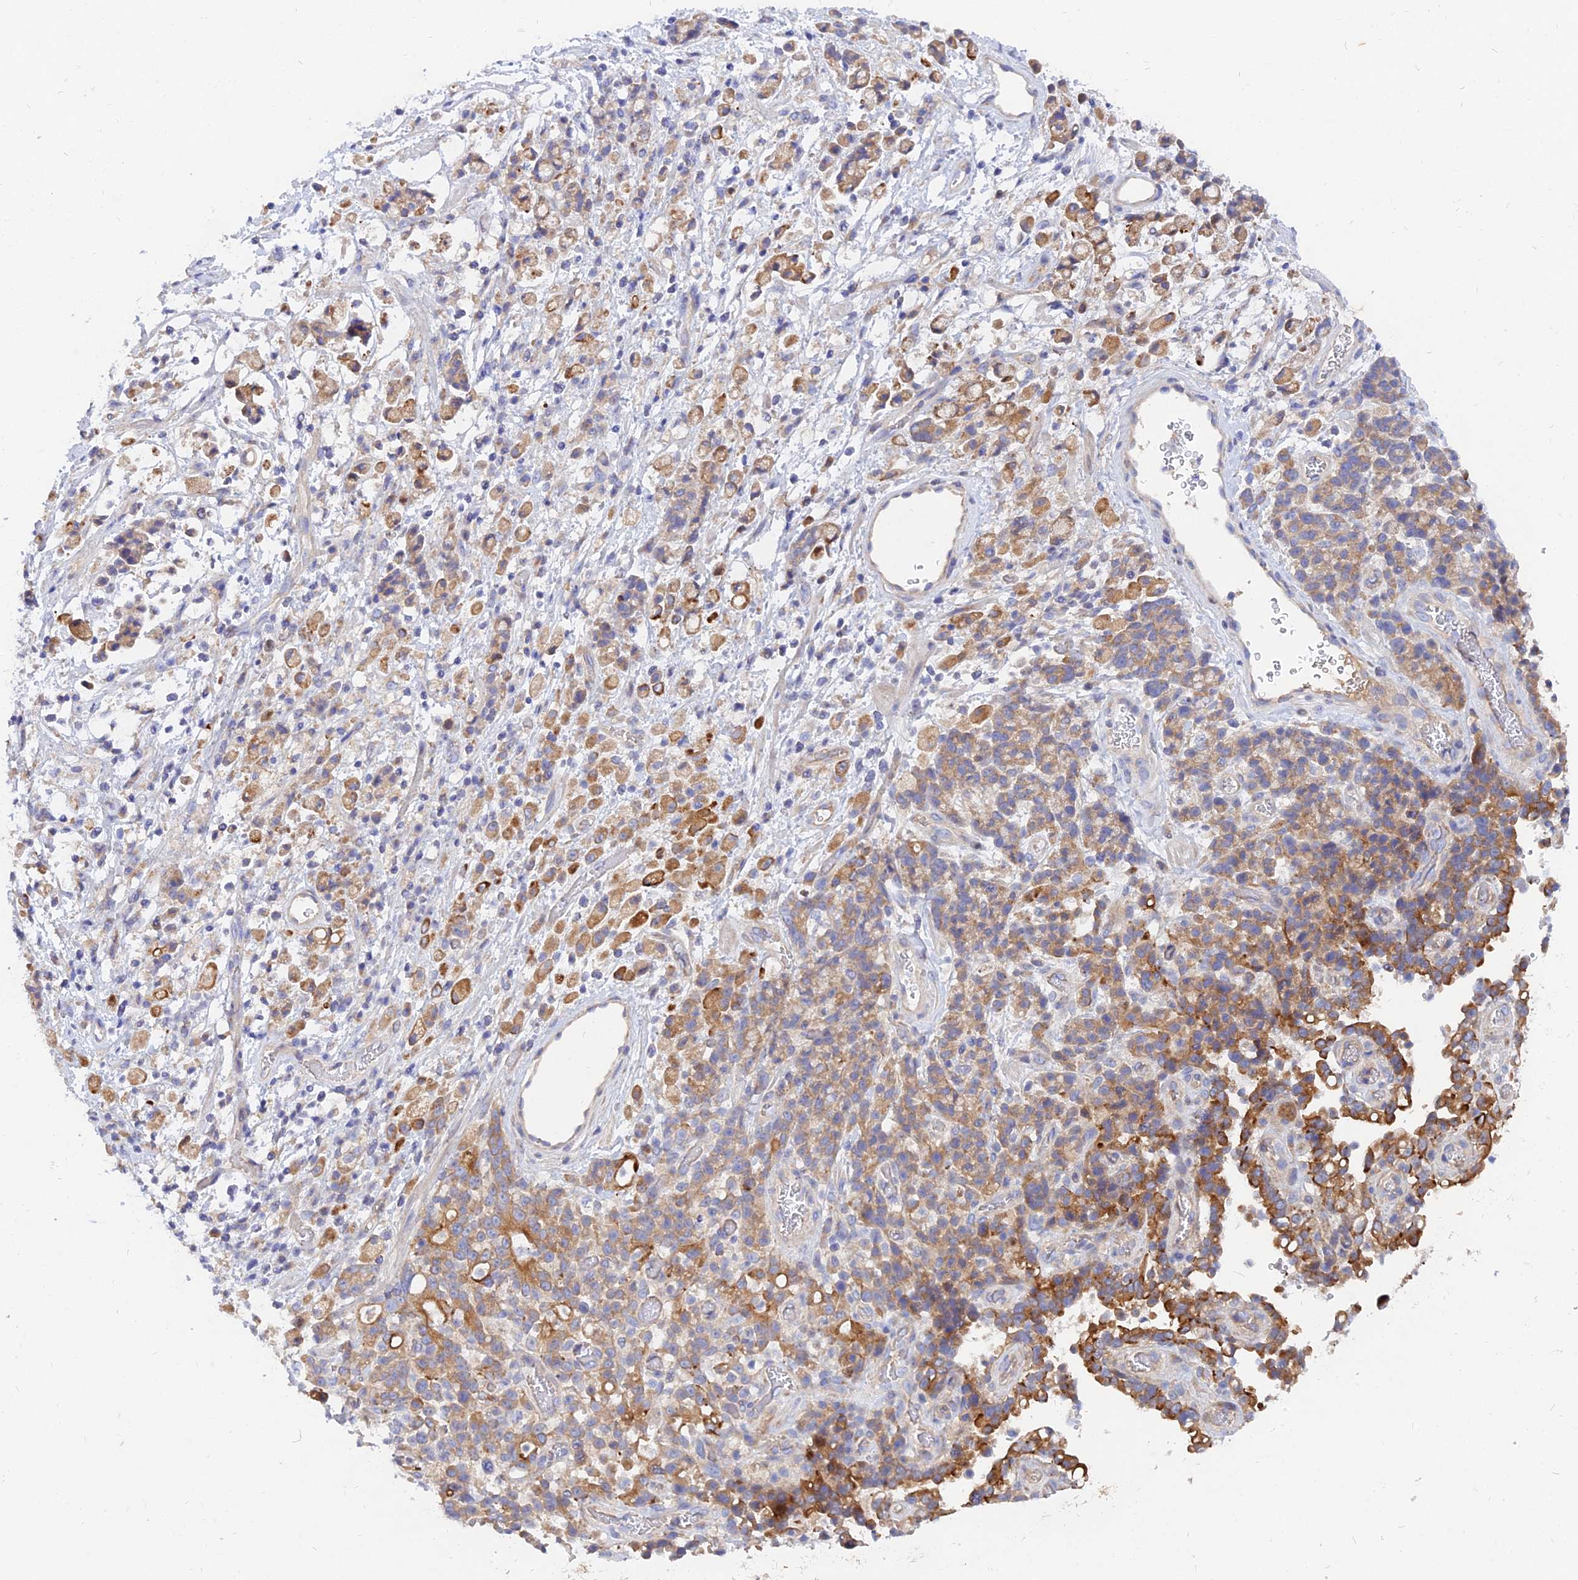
{"staining": {"intensity": "moderate", "quantity": ">75%", "location": "cytoplasmic/membranous"}, "tissue": "stomach cancer", "cell_type": "Tumor cells", "image_type": "cancer", "snomed": [{"axis": "morphology", "description": "Adenocarcinoma, NOS"}, {"axis": "topography", "description": "Stomach"}], "caption": "Protein staining shows moderate cytoplasmic/membranous positivity in about >75% of tumor cells in stomach adenocarcinoma.", "gene": "MROH1", "patient": {"sex": "female", "age": 60}}